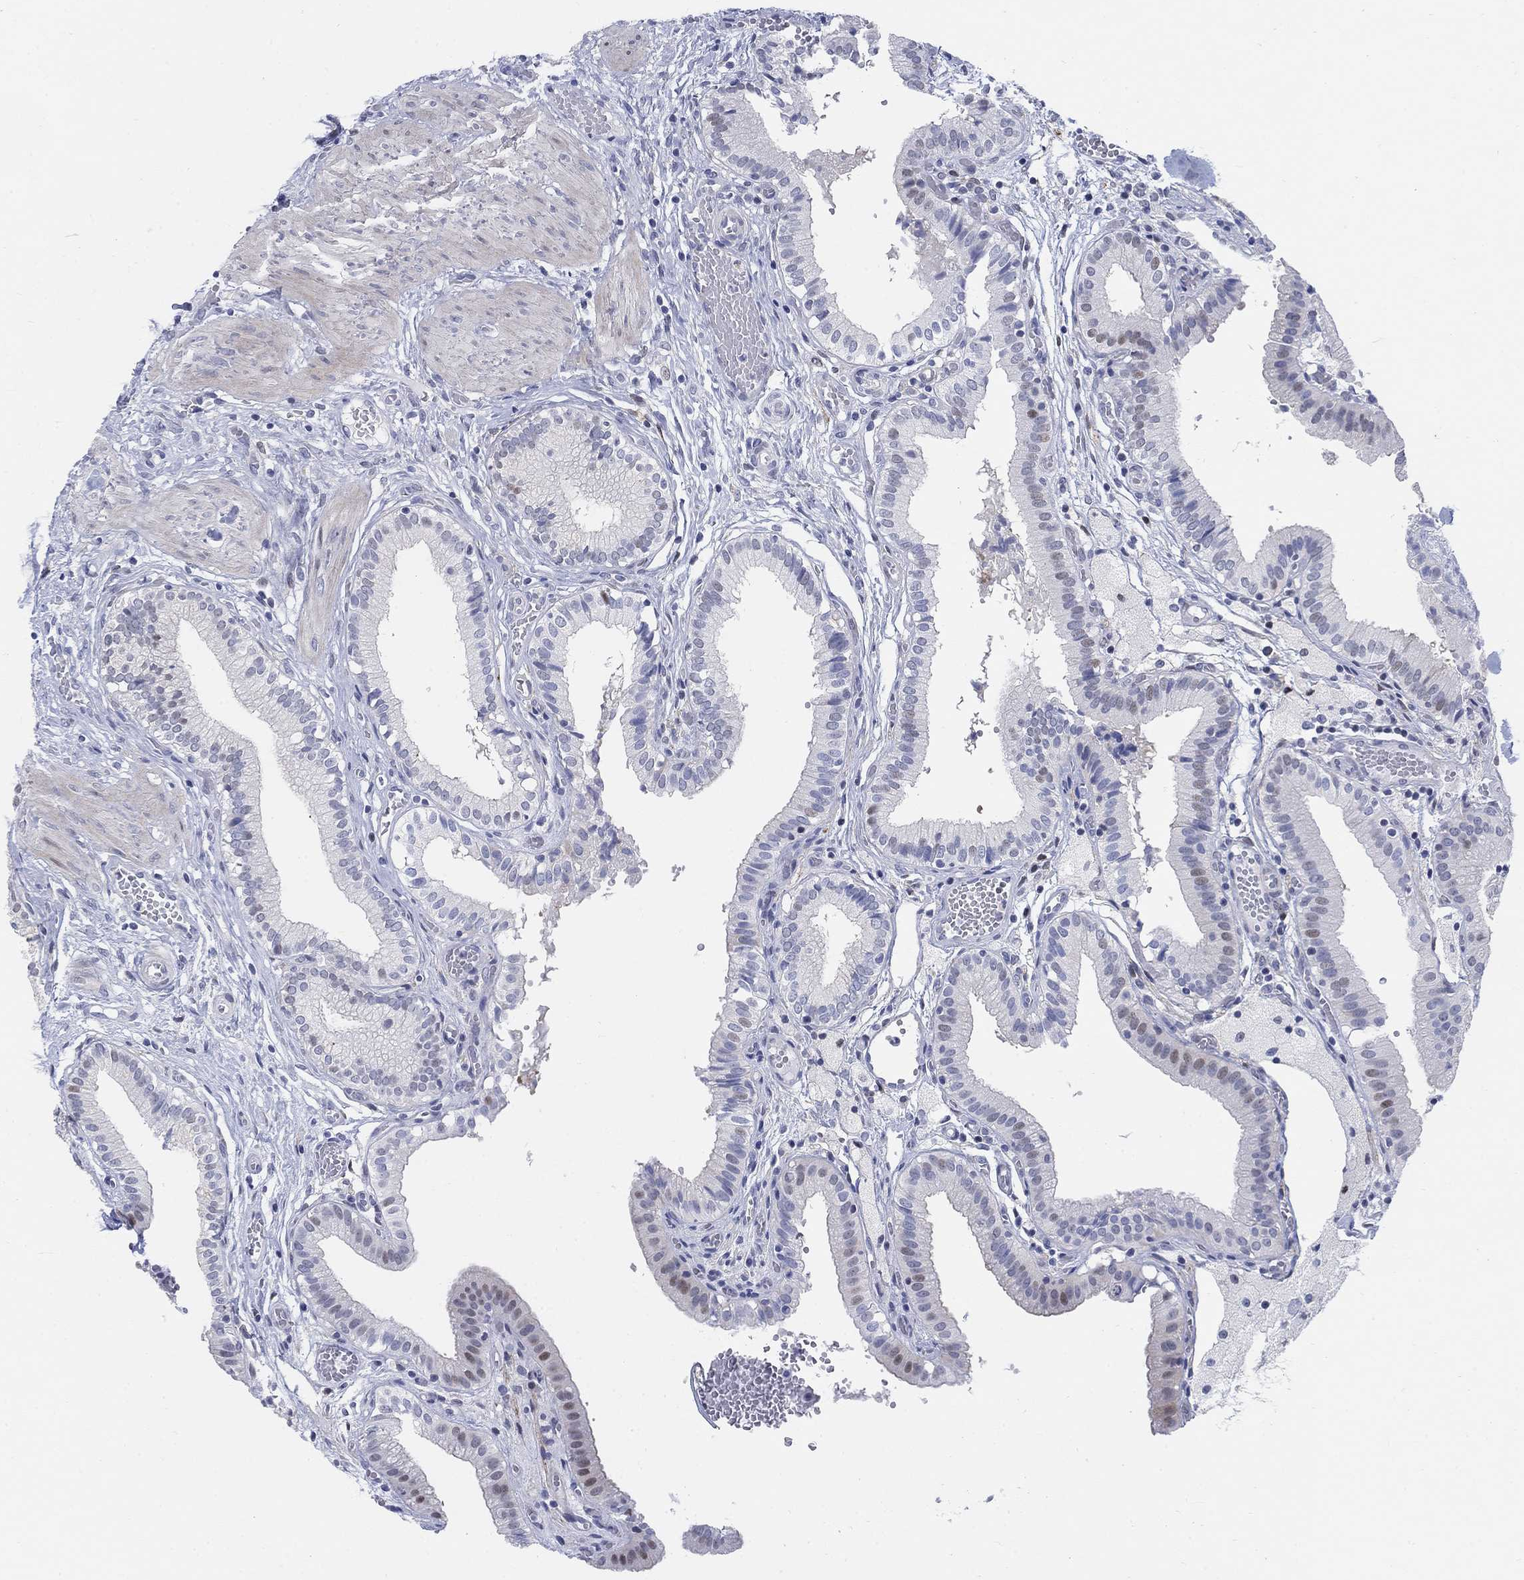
{"staining": {"intensity": "moderate", "quantity": "<25%", "location": "nuclear"}, "tissue": "gallbladder", "cell_type": "Glandular cells", "image_type": "normal", "snomed": [{"axis": "morphology", "description": "Normal tissue, NOS"}, {"axis": "topography", "description": "Gallbladder"}], "caption": "This image demonstrates immunohistochemistry (IHC) staining of unremarkable human gallbladder, with low moderate nuclear positivity in about <25% of glandular cells.", "gene": "MYO3A", "patient": {"sex": "female", "age": 24}}